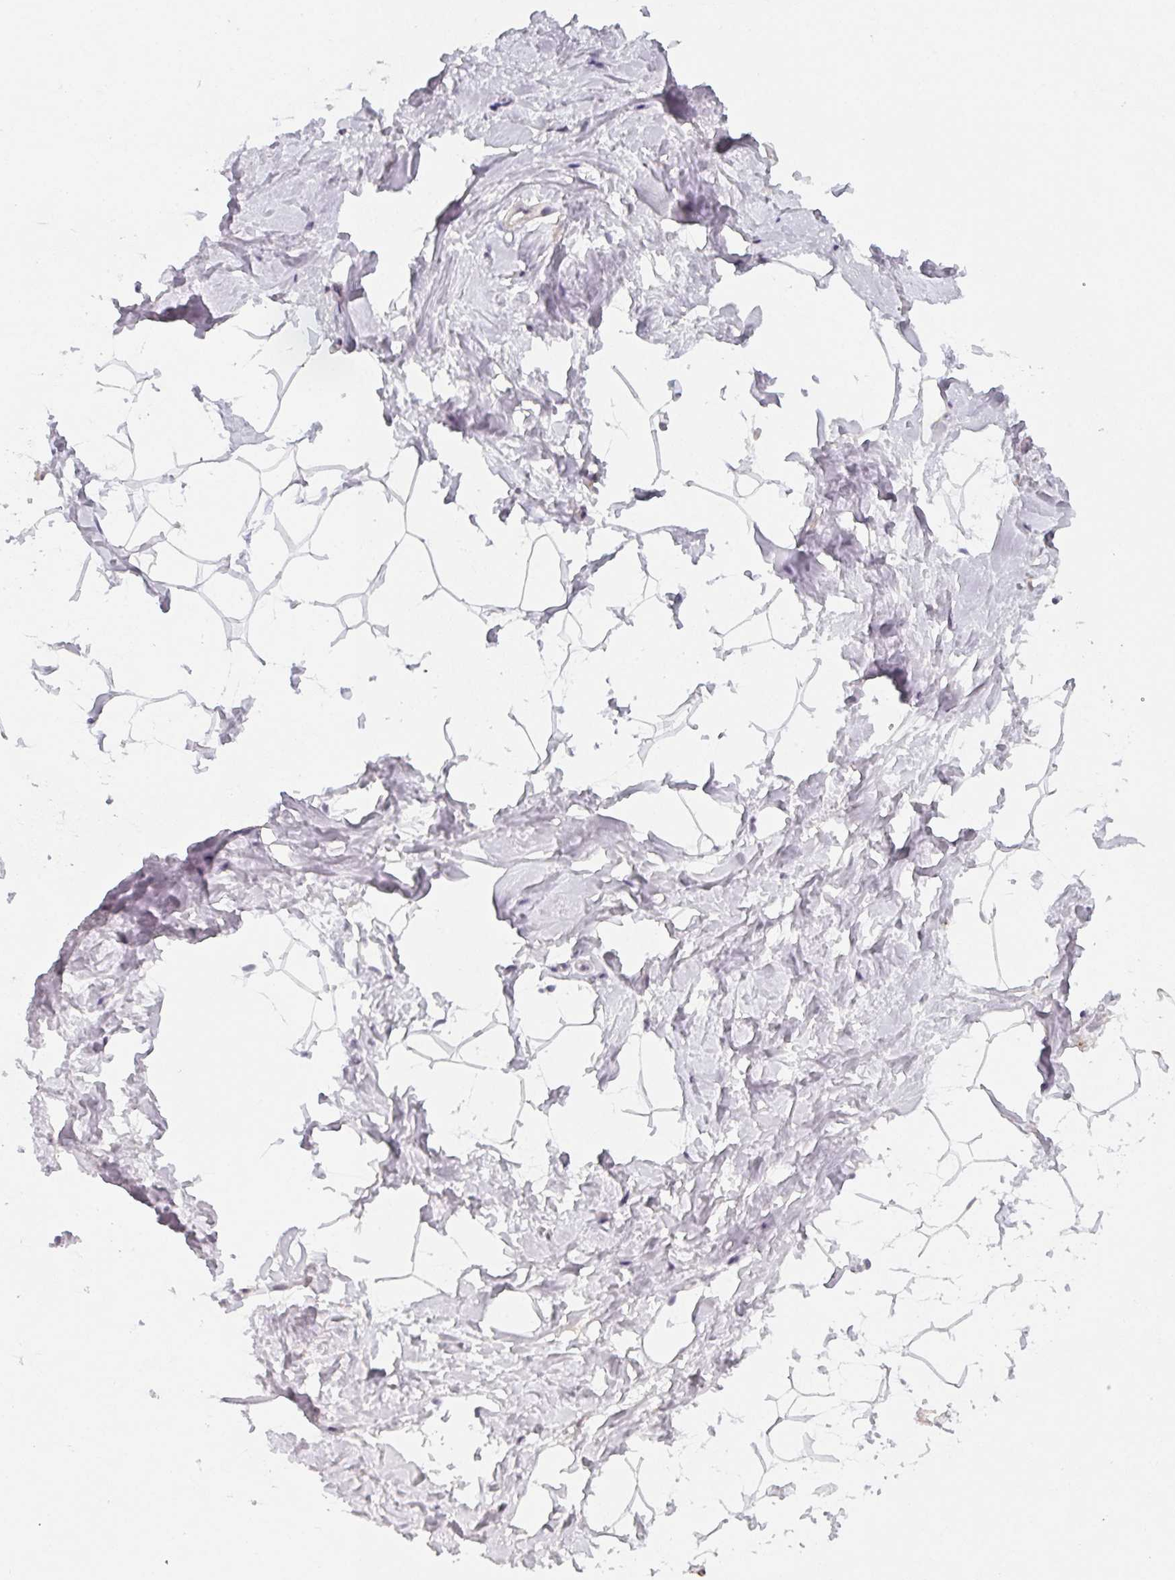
{"staining": {"intensity": "negative", "quantity": "none", "location": "none"}, "tissue": "breast", "cell_type": "Adipocytes", "image_type": "normal", "snomed": [{"axis": "morphology", "description": "Normal tissue, NOS"}, {"axis": "topography", "description": "Breast"}], "caption": "This photomicrograph is of normal breast stained with immunohistochemistry to label a protein in brown with the nuclei are counter-stained blue. There is no positivity in adipocytes.", "gene": "LRRC23", "patient": {"sex": "female", "age": 32}}